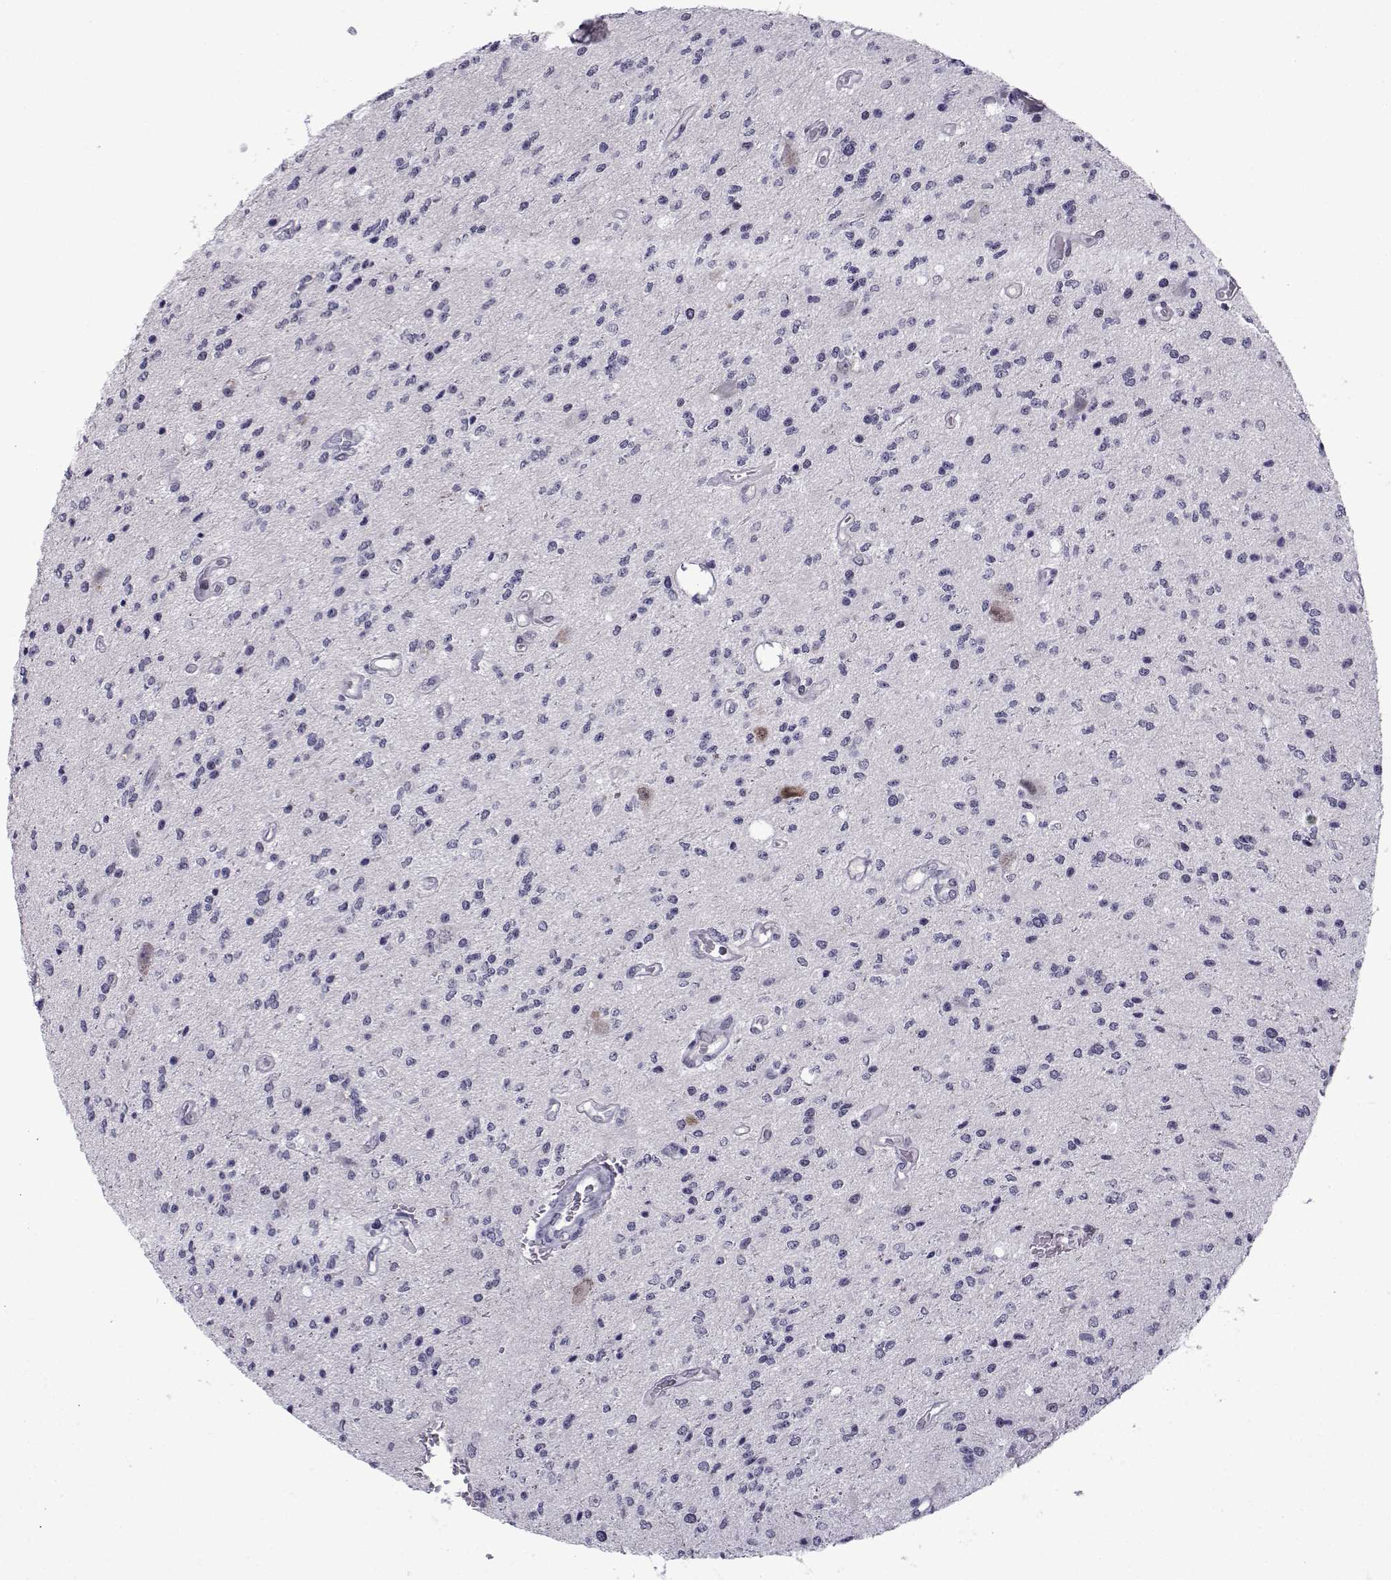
{"staining": {"intensity": "negative", "quantity": "none", "location": "none"}, "tissue": "glioma", "cell_type": "Tumor cells", "image_type": "cancer", "snomed": [{"axis": "morphology", "description": "Glioma, malignant, Low grade"}, {"axis": "topography", "description": "Brain"}], "caption": "DAB immunohistochemical staining of malignant glioma (low-grade) demonstrates no significant positivity in tumor cells.", "gene": "RBM24", "patient": {"sex": "male", "age": 67}}